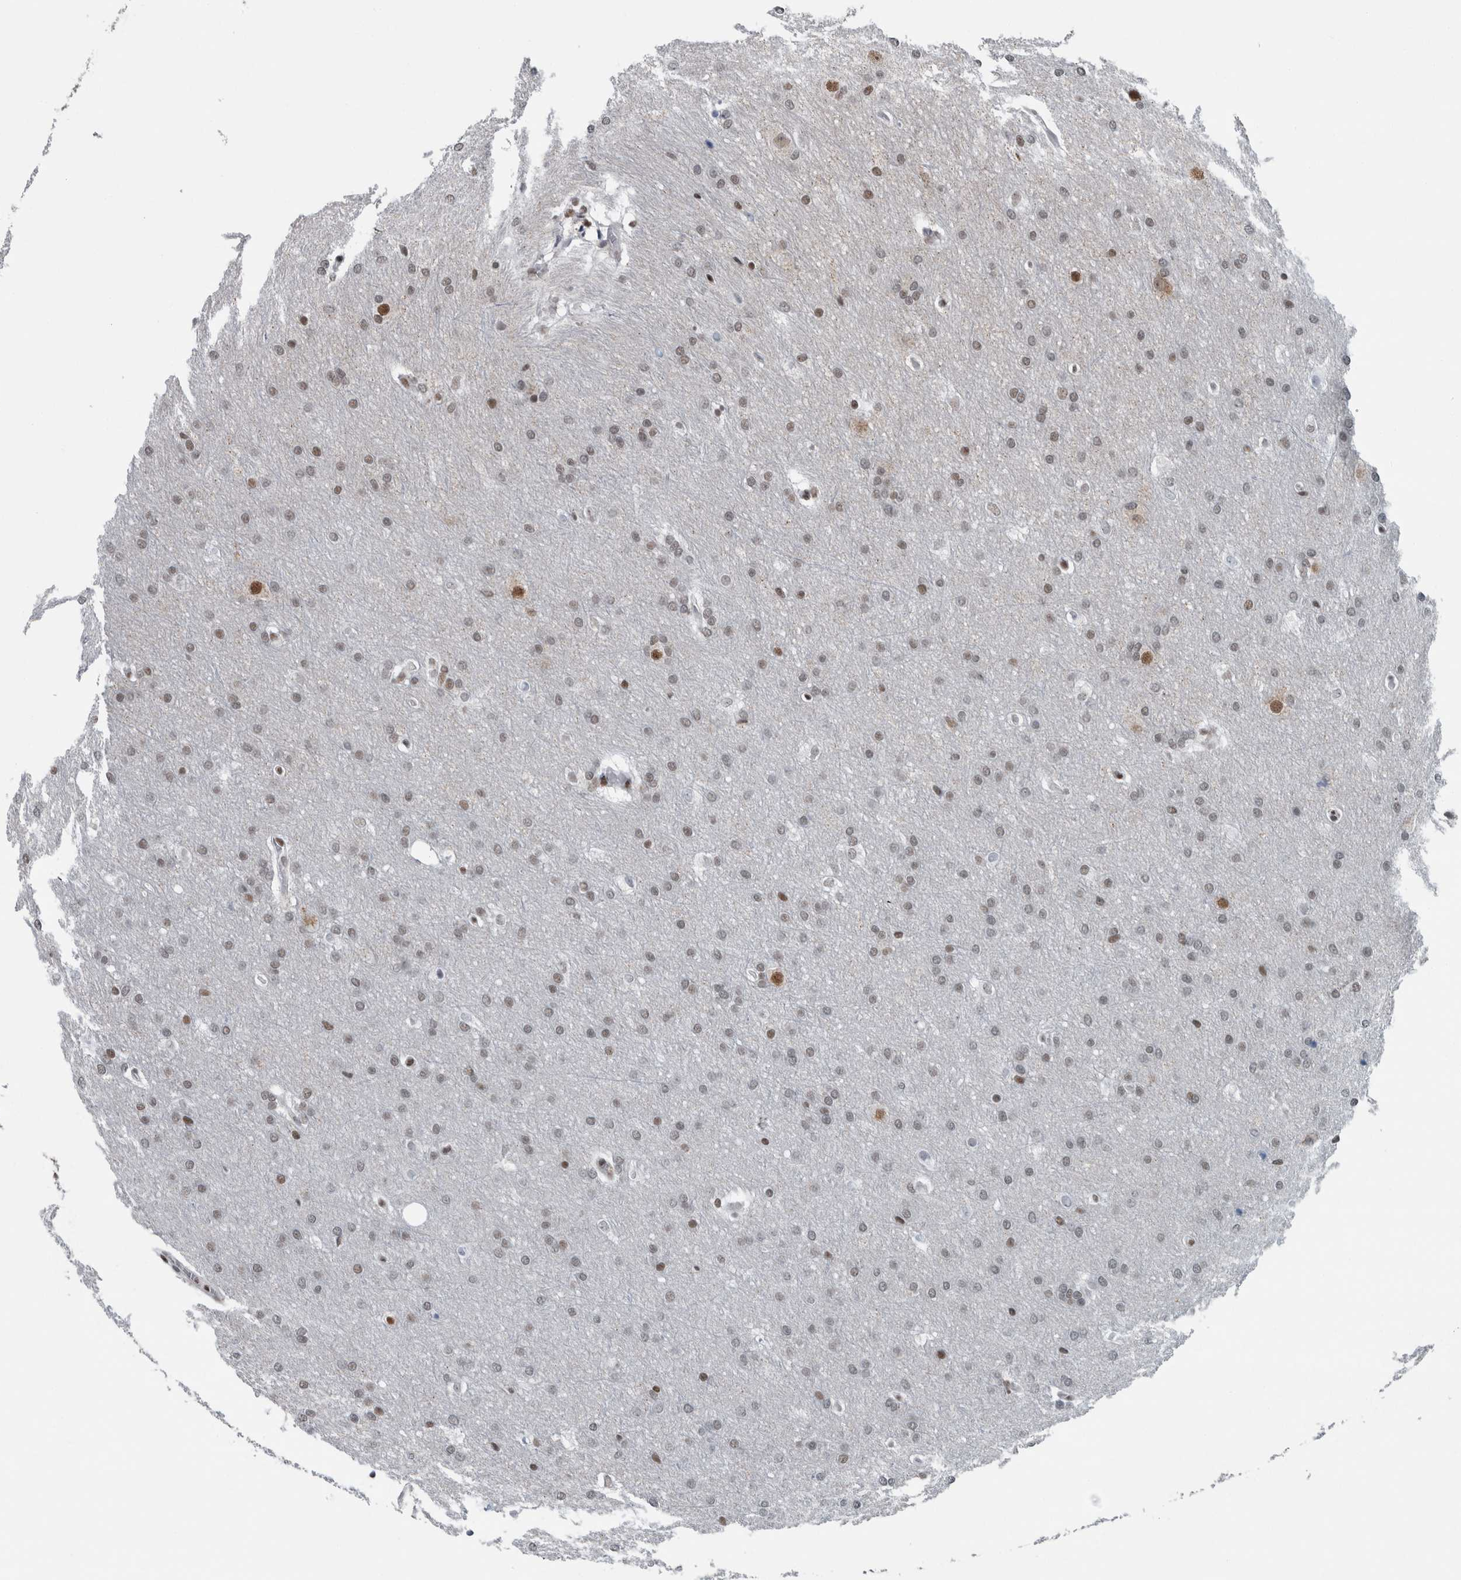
{"staining": {"intensity": "moderate", "quantity": ">75%", "location": "nuclear"}, "tissue": "glioma", "cell_type": "Tumor cells", "image_type": "cancer", "snomed": [{"axis": "morphology", "description": "Glioma, malignant, Low grade"}, {"axis": "topography", "description": "Brain"}], "caption": "Human glioma stained with a brown dye shows moderate nuclear positive positivity in approximately >75% of tumor cells.", "gene": "DNMT3A", "patient": {"sex": "female", "age": 37}}